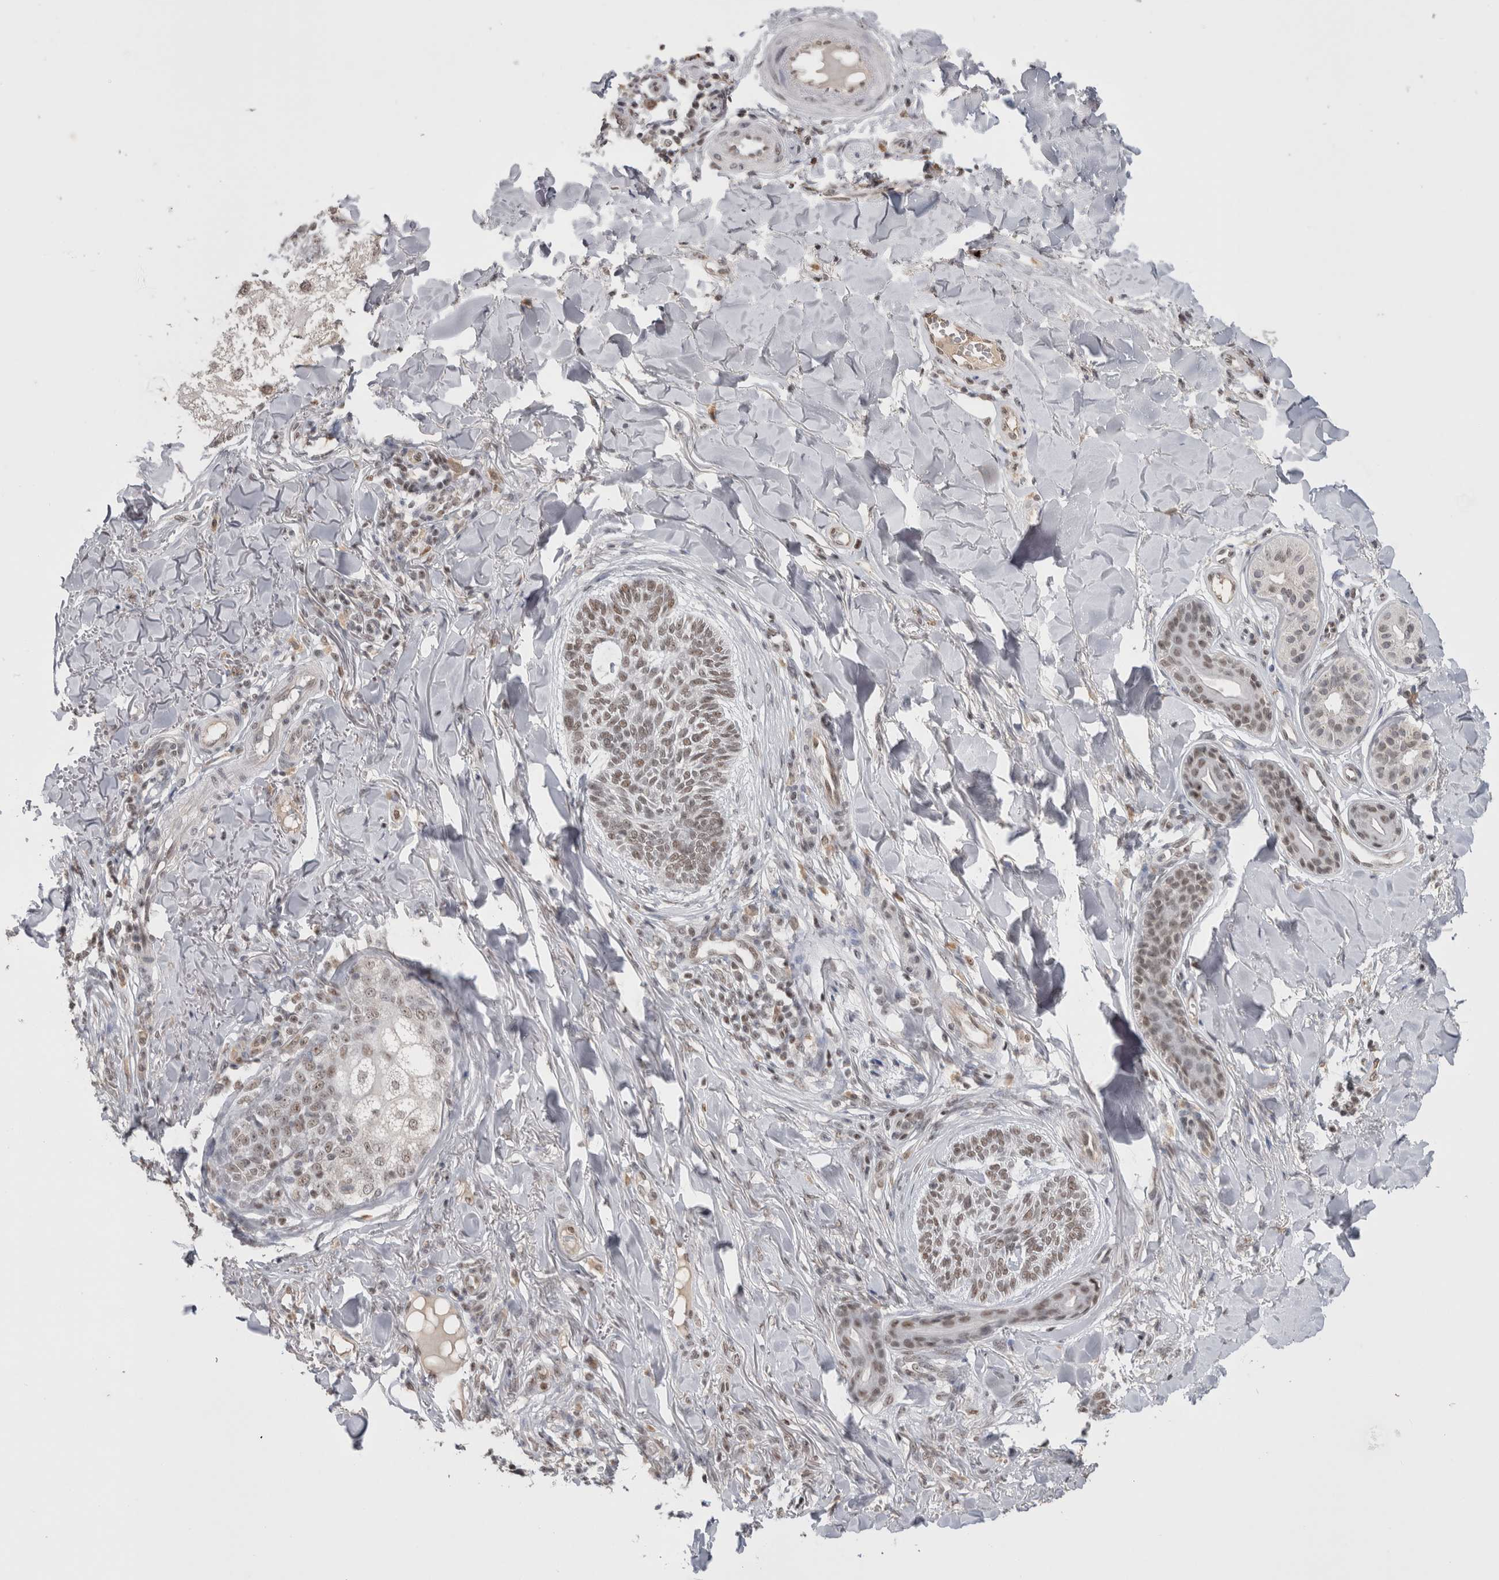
{"staining": {"intensity": "moderate", "quantity": "25%-75%", "location": "nuclear"}, "tissue": "skin cancer", "cell_type": "Tumor cells", "image_type": "cancer", "snomed": [{"axis": "morphology", "description": "Basal cell carcinoma"}, {"axis": "topography", "description": "Skin"}], "caption": "A brown stain shows moderate nuclear expression of a protein in human skin basal cell carcinoma tumor cells.", "gene": "DAXX", "patient": {"sex": "male", "age": 43}}